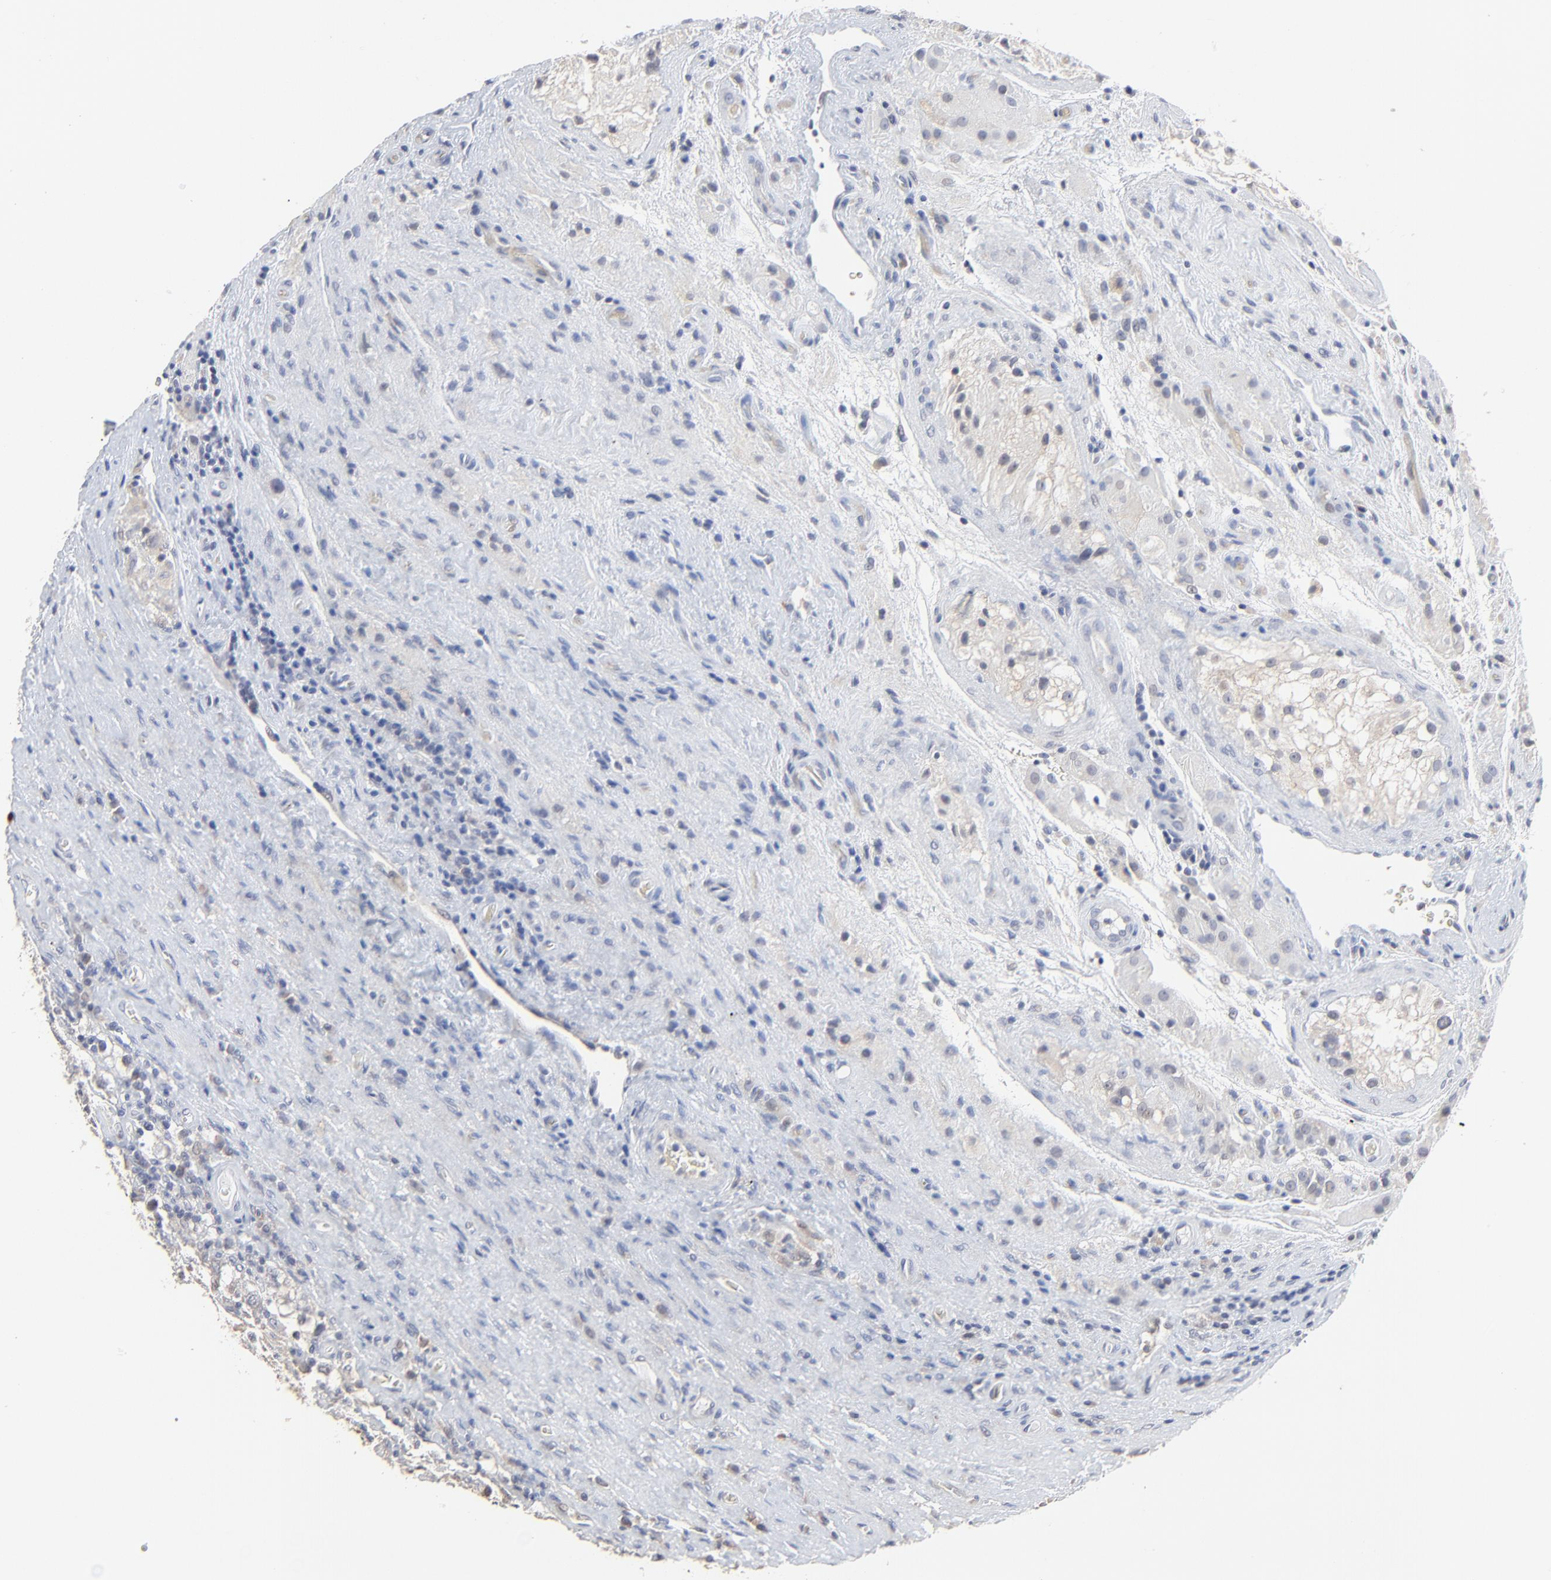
{"staining": {"intensity": "weak", "quantity": "<25%", "location": "cytoplasmic/membranous"}, "tissue": "testis cancer", "cell_type": "Tumor cells", "image_type": "cancer", "snomed": [{"axis": "morphology", "description": "Seminoma, NOS"}, {"axis": "topography", "description": "Testis"}], "caption": "High magnification brightfield microscopy of testis cancer (seminoma) stained with DAB (3,3'-diaminobenzidine) (brown) and counterstained with hematoxylin (blue): tumor cells show no significant expression.", "gene": "FANCB", "patient": {"sex": "male", "age": 43}}